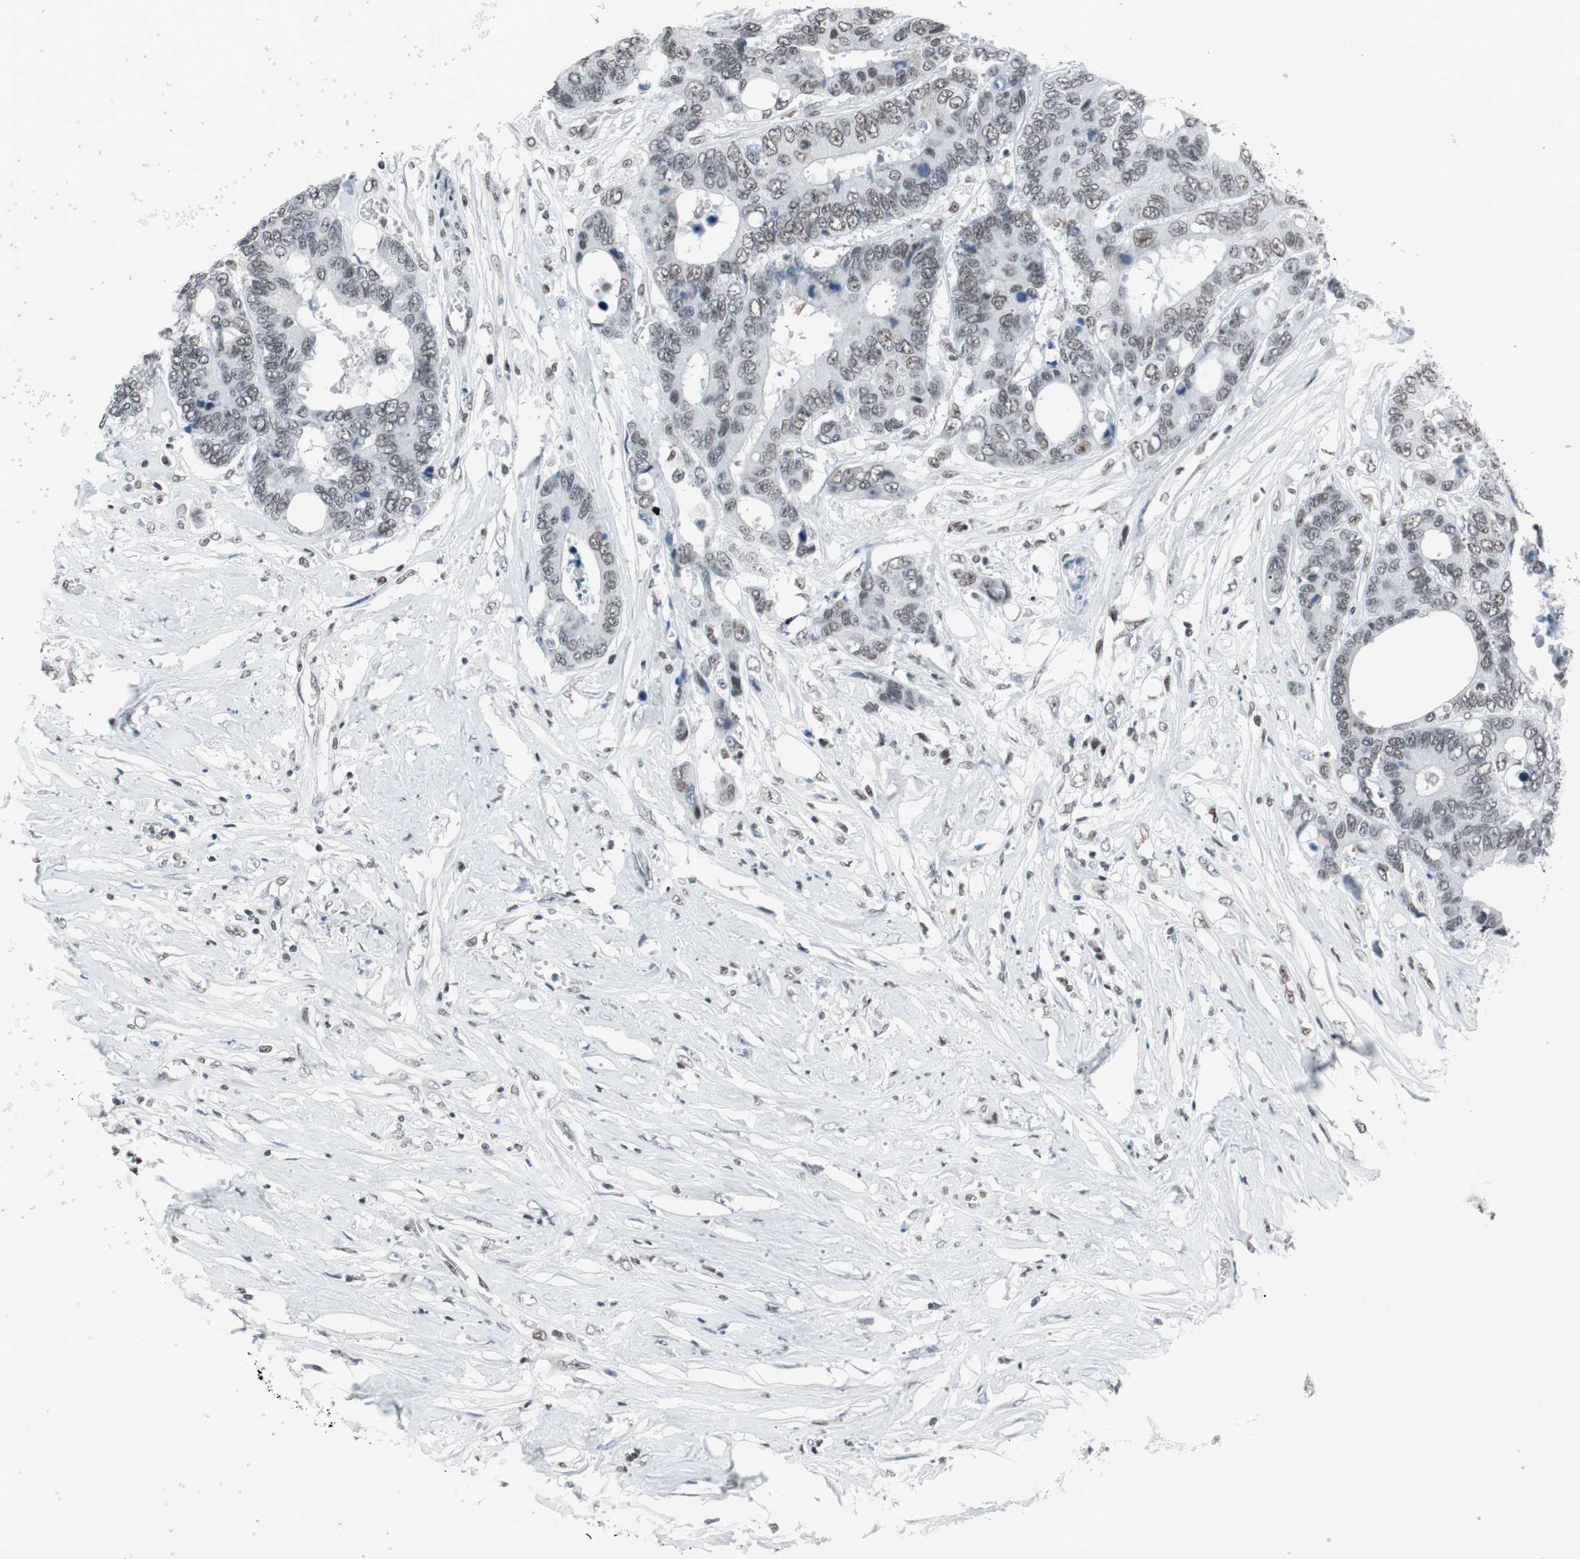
{"staining": {"intensity": "moderate", "quantity": "25%-75%", "location": "nuclear"}, "tissue": "colorectal cancer", "cell_type": "Tumor cells", "image_type": "cancer", "snomed": [{"axis": "morphology", "description": "Adenocarcinoma, NOS"}, {"axis": "topography", "description": "Rectum"}], "caption": "Colorectal adenocarcinoma stained with immunohistochemistry shows moderate nuclear expression in about 25%-75% of tumor cells.", "gene": "ARID1A", "patient": {"sex": "male", "age": 55}}